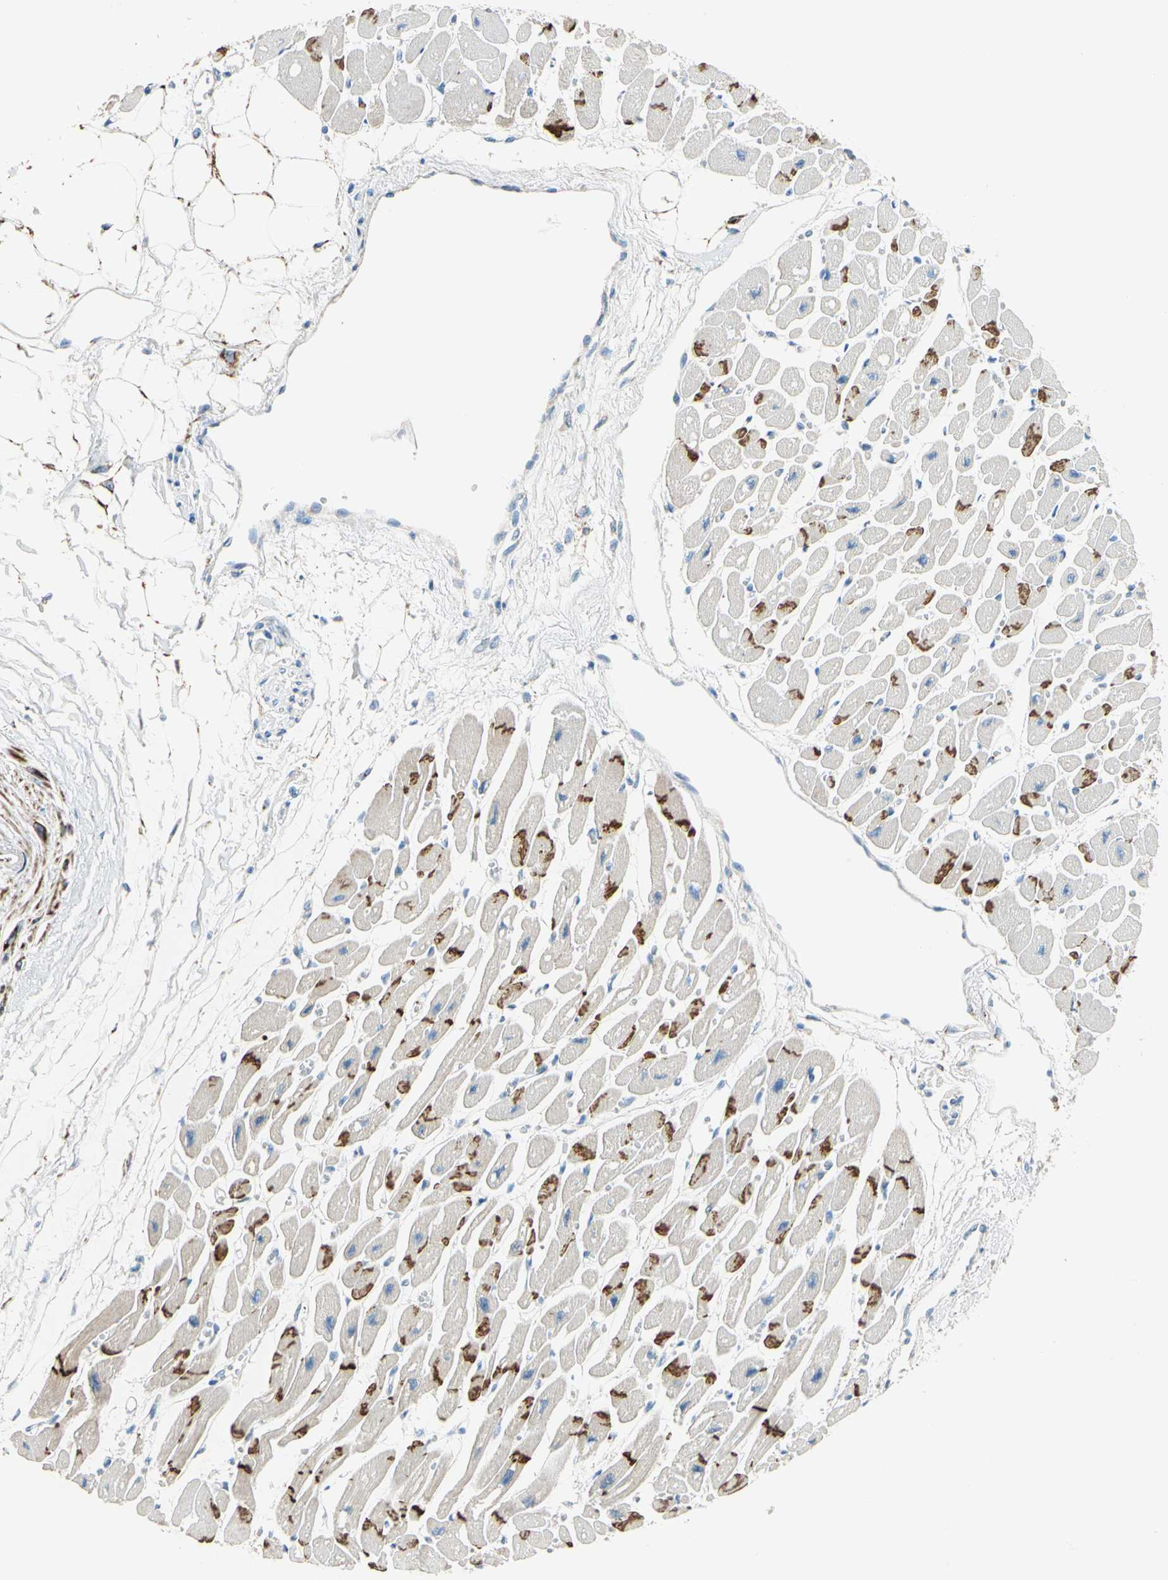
{"staining": {"intensity": "strong", "quantity": "<25%", "location": "cytoplasmic/membranous"}, "tissue": "heart muscle", "cell_type": "Cardiomyocytes", "image_type": "normal", "snomed": [{"axis": "morphology", "description": "Normal tissue, NOS"}, {"axis": "topography", "description": "Heart"}], "caption": "Approximately <25% of cardiomyocytes in unremarkable heart muscle exhibit strong cytoplasmic/membranous protein expression as visualized by brown immunohistochemical staining.", "gene": "LY6G6F", "patient": {"sex": "female", "age": 54}}